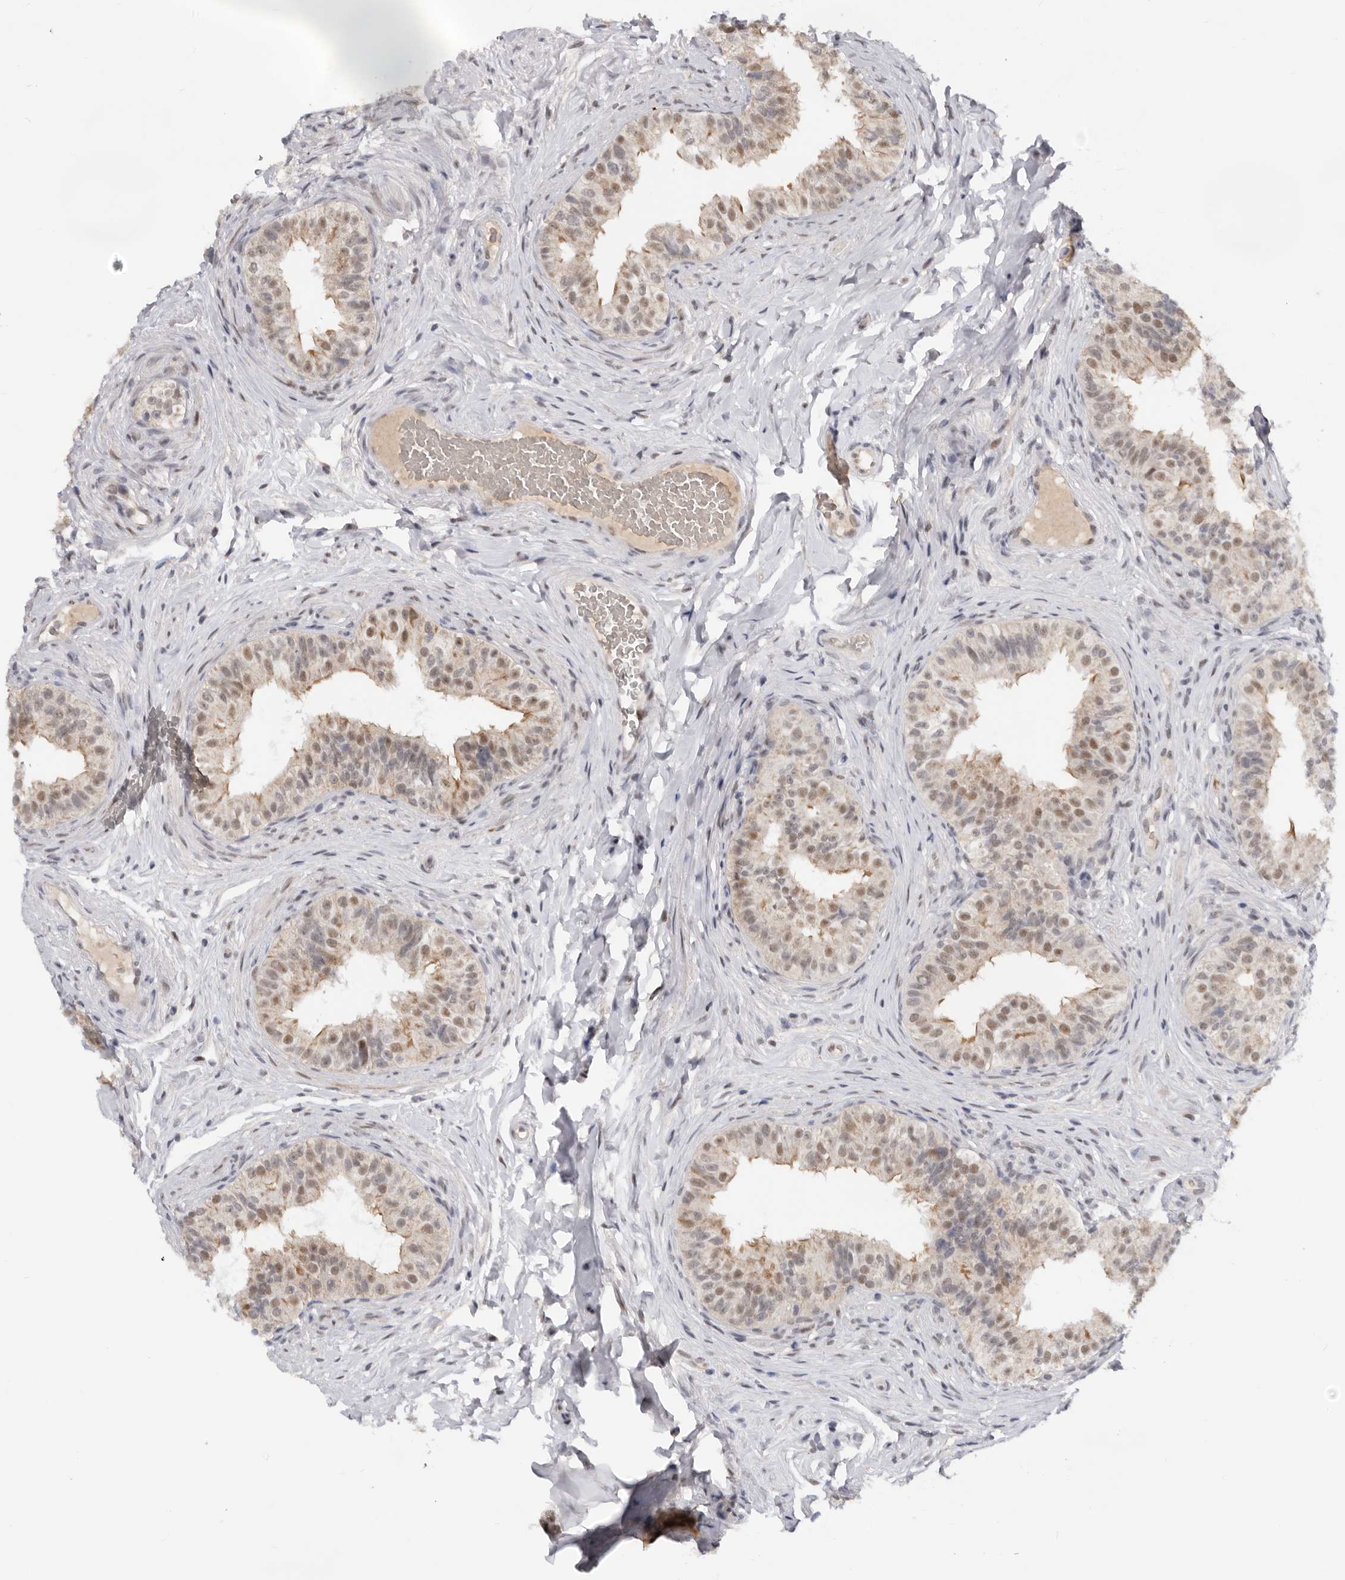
{"staining": {"intensity": "moderate", "quantity": "25%-75%", "location": "cytoplasmic/membranous,nuclear"}, "tissue": "epididymis", "cell_type": "Glandular cells", "image_type": "normal", "snomed": [{"axis": "morphology", "description": "Normal tissue, NOS"}, {"axis": "topography", "description": "Epididymis"}], "caption": "Immunohistochemistry image of unremarkable epididymis: human epididymis stained using IHC exhibits medium levels of moderate protein expression localized specifically in the cytoplasmic/membranous,nuclear of glandular cells, appearing as a cytoplasmic/membranous,nuclear brown color.", "gene": "BRCA2", "patient": {"sex": "male", "age": 49}}